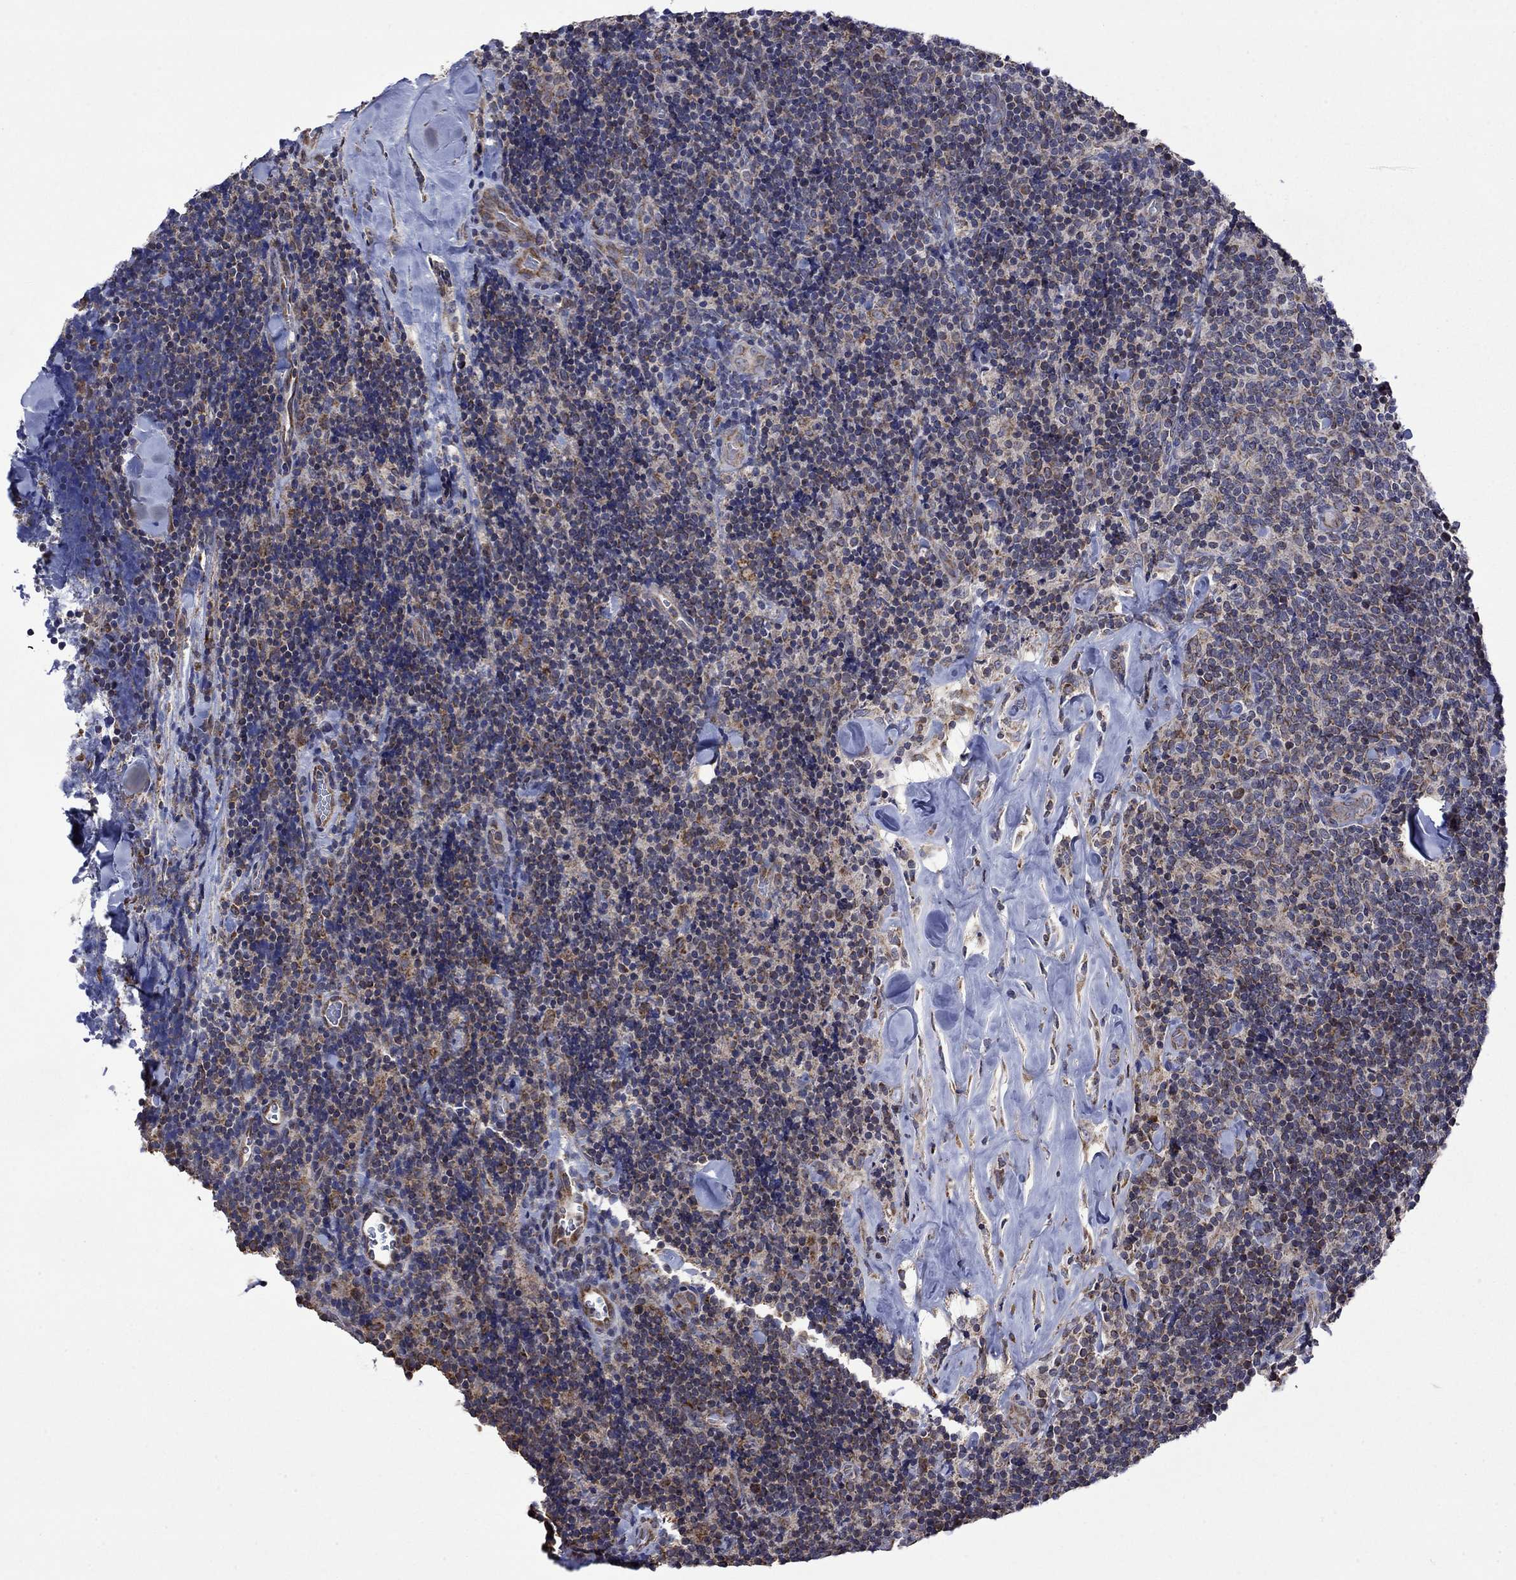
{"staining": {"intensity": "weak", "quantity": "25%-75%", "location": "cytoplasmic/membranous"}, "tissue": "lymphoma", "cell_type": "Tumor cells", "image_type": "cancer", "snomed": [{"axis": "morphology", "description": "Malignant lymphoma, non-Hodgkin's type, Low grade"}, {"axis": "topography", "description": "Lymph node"}], "caption": "Malignant lymphoma, non-Hodgkin's type (low-grade) tissue demonstrates weak cytoplasmic/membranous positivity in approximately 25%-75% of tumor cells, visualized by immunohistochemistry.", "gene": "FURIN", "patient": {"sex": "female", "age": 56}}